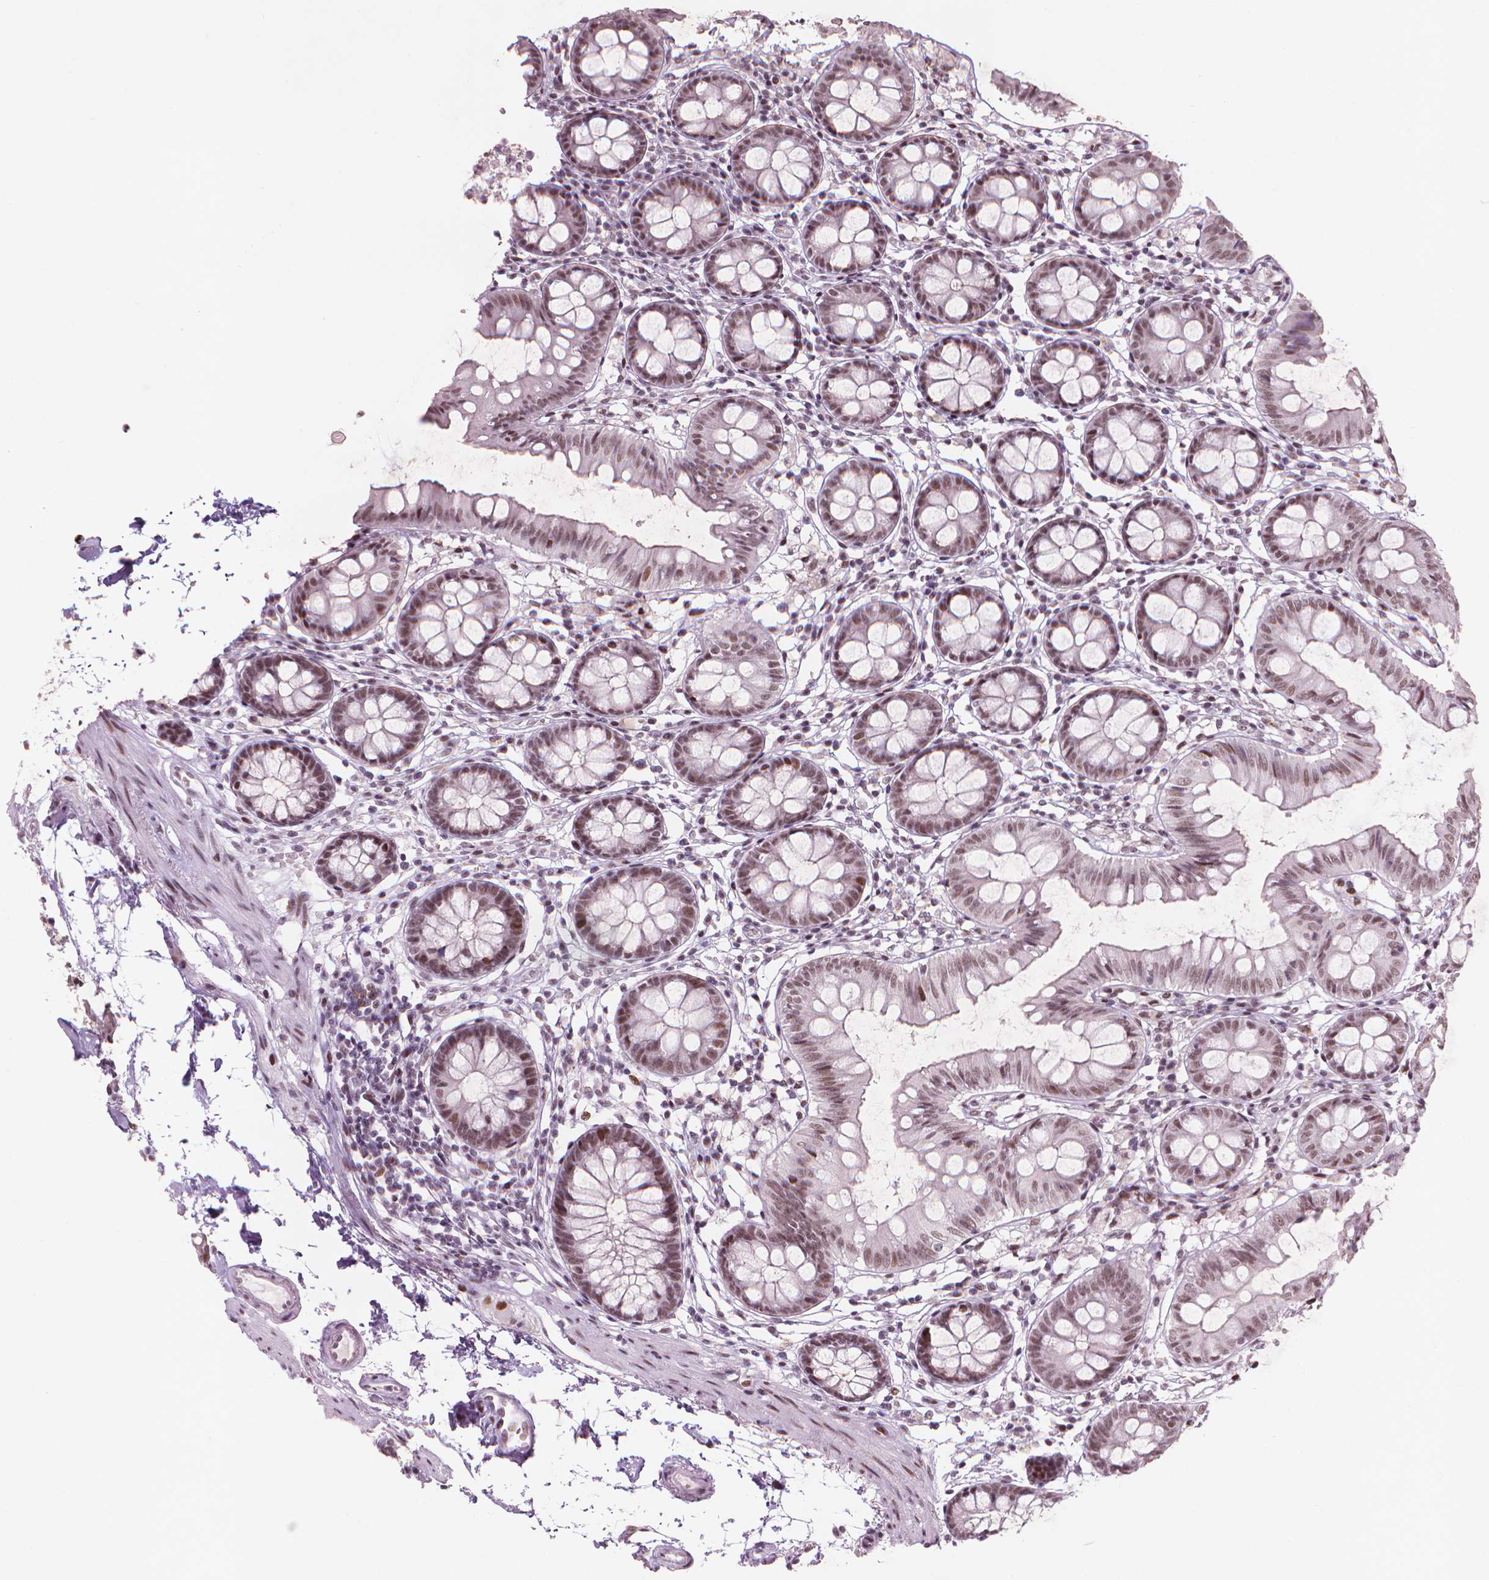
{"staining": {"intensity": "moderate", "quantity": ">75%", "location": "nuclear"}, "tissue": "colon", "cell_type": "Endothelial cells", "image_type": "normal", "snomed": [{"axis": "morphology", "description": "Normal tissue, NOS"}, {"axis": "topography", "description": "Colon"}], "caption": "The histopathology image displays a brown stain indicating the presence of a protein in the nuclear of endothelial cells in colon. The staining was performed using DAB to visualize the protein expression in brown, while the nuclei were stained in blue with hematoxylin (Magnification: 20x).", "gene": "HES7", "patient": {"sex": "female", "age": 84}}